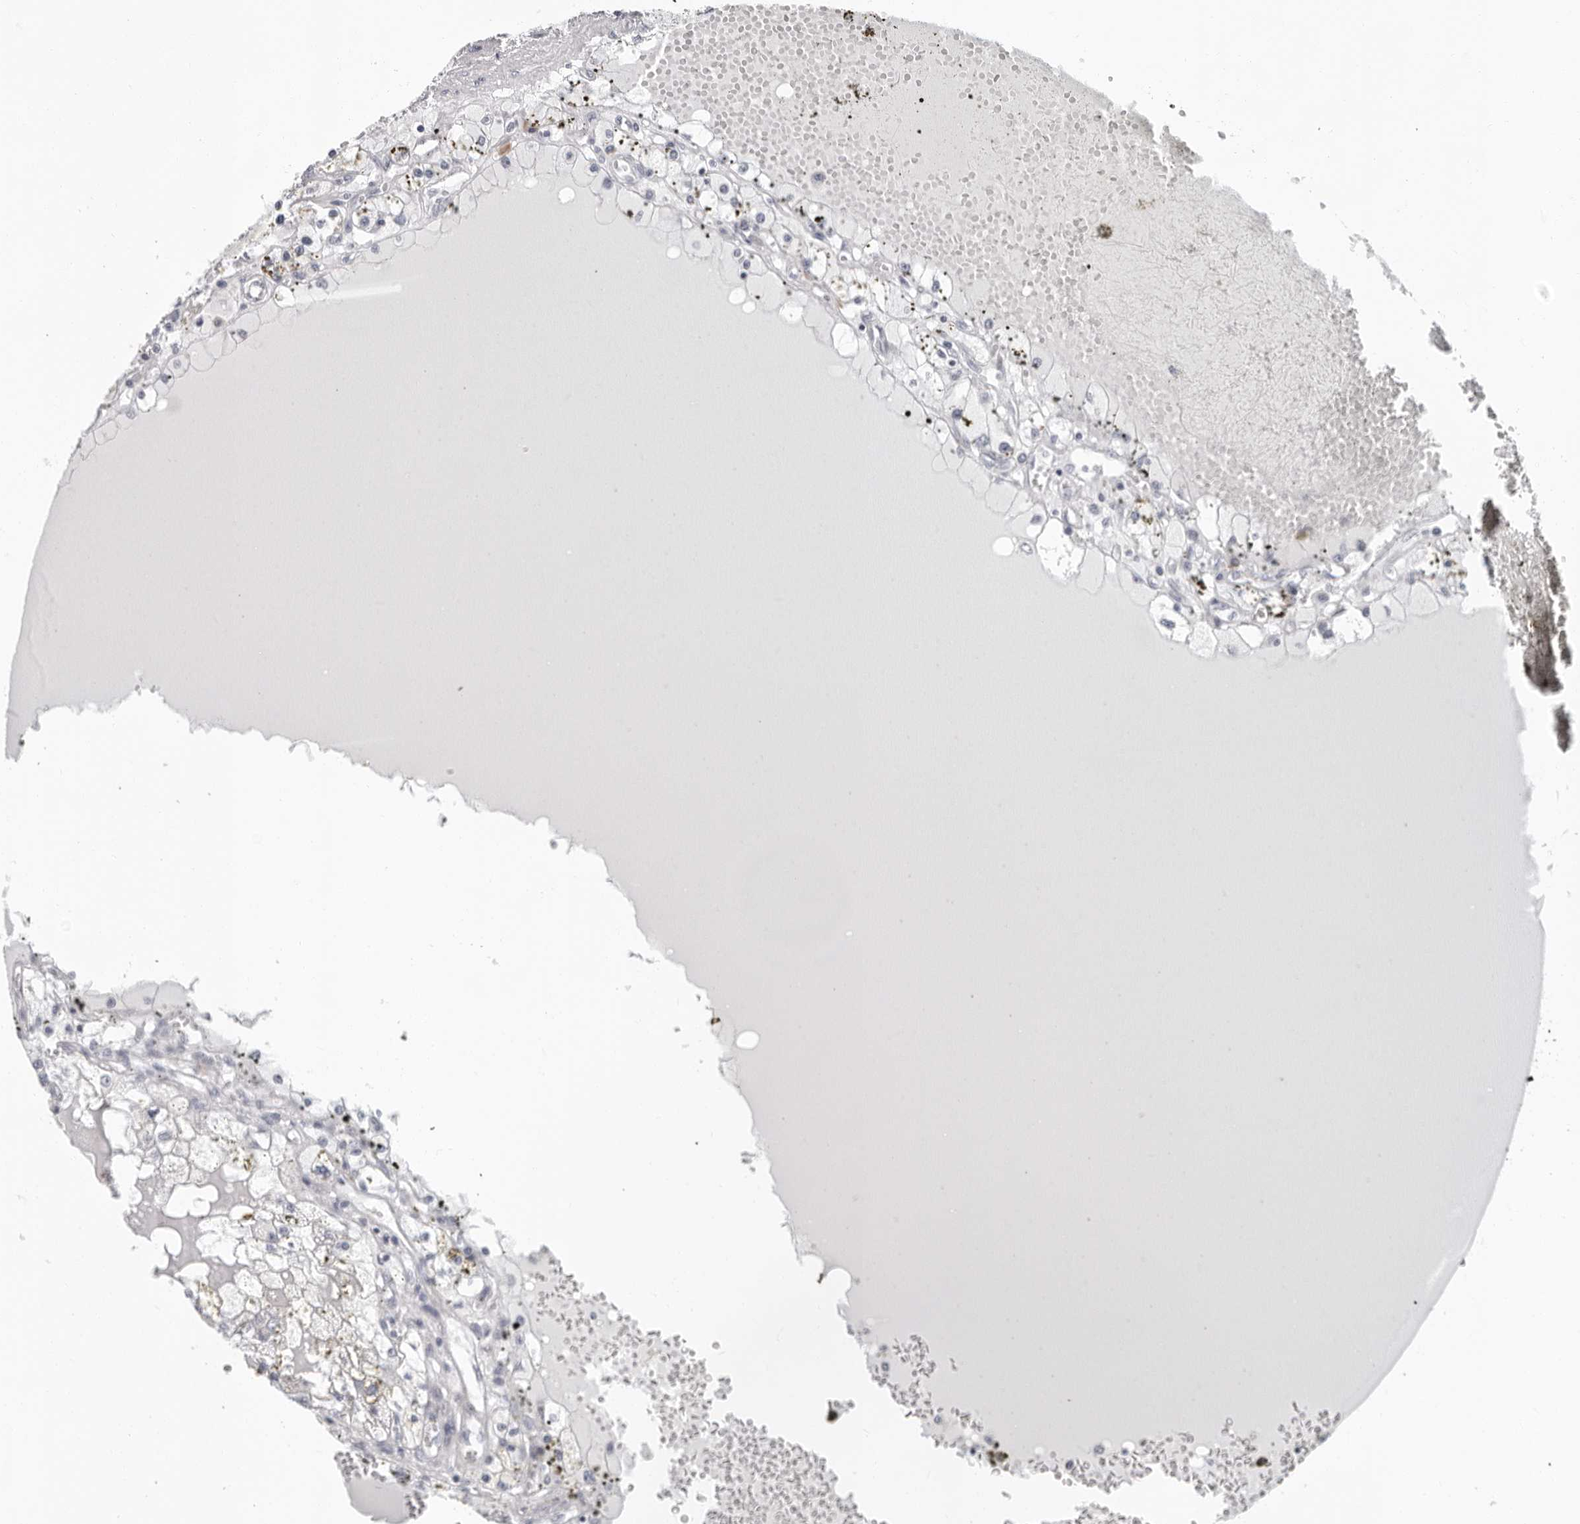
{"staining": {"intensity": "negative", "quantity": "none", "location": "none"}, "tissue": "renal cancer", "cell_type": "Tumor cells", "image_type": "cancer", "snomed": [{"axis": "morphology", "description": "Adenocarcinoma, NOS"}, {"axis": "topography", "description": "Kidney"}], "caption": "Immunohistochemical staining of renal cancer displays no significant positivity in tumor cells.", "gene": "PIP4K2C", "patient": {"sex": "male", "age": 56}}